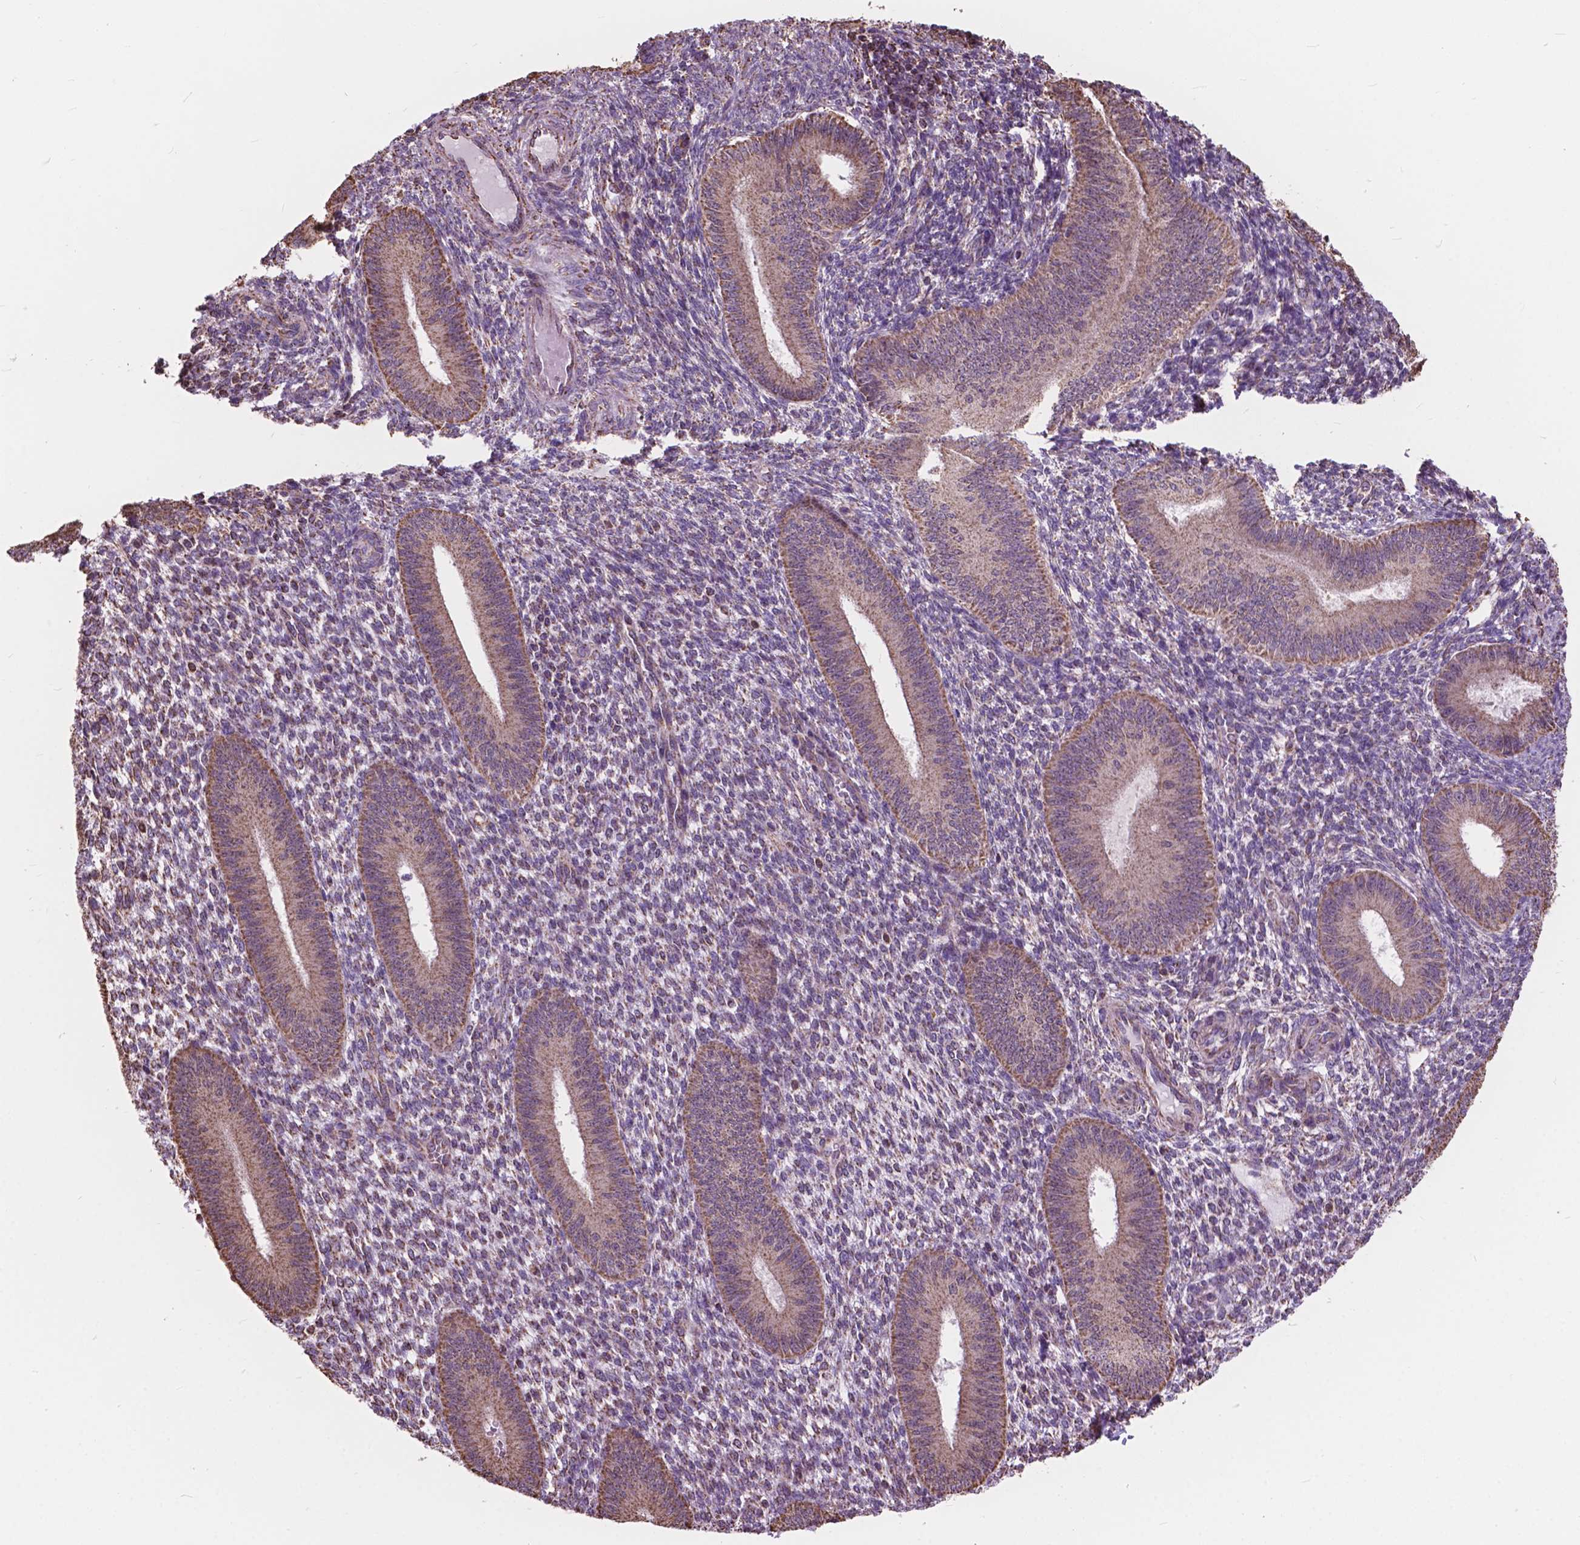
{"staining": {"intensity": "weak", "quantity": "<25%", "location": "cytoplasmic/membranous"}, "tissue": "endometrium", "cell_type": "Cells in endometrial stroma", "image_type": "normal", "snomed": [{"axis": "morphology", "description": "Normal tissue, NOS"}, {"axis": "topography", "description": "Endometrium"}], "caption": "The photomicrograph demonstrates no significant staining in cells in endometrial stroma of endometrium. The staining is performed using DAB (3,3'-diaminobenzidine) brown chromogen with nuclei counter-stained in using hematoxylin.", "gene": "SCOC", "patient": {"sex": "female", "age": 39}}